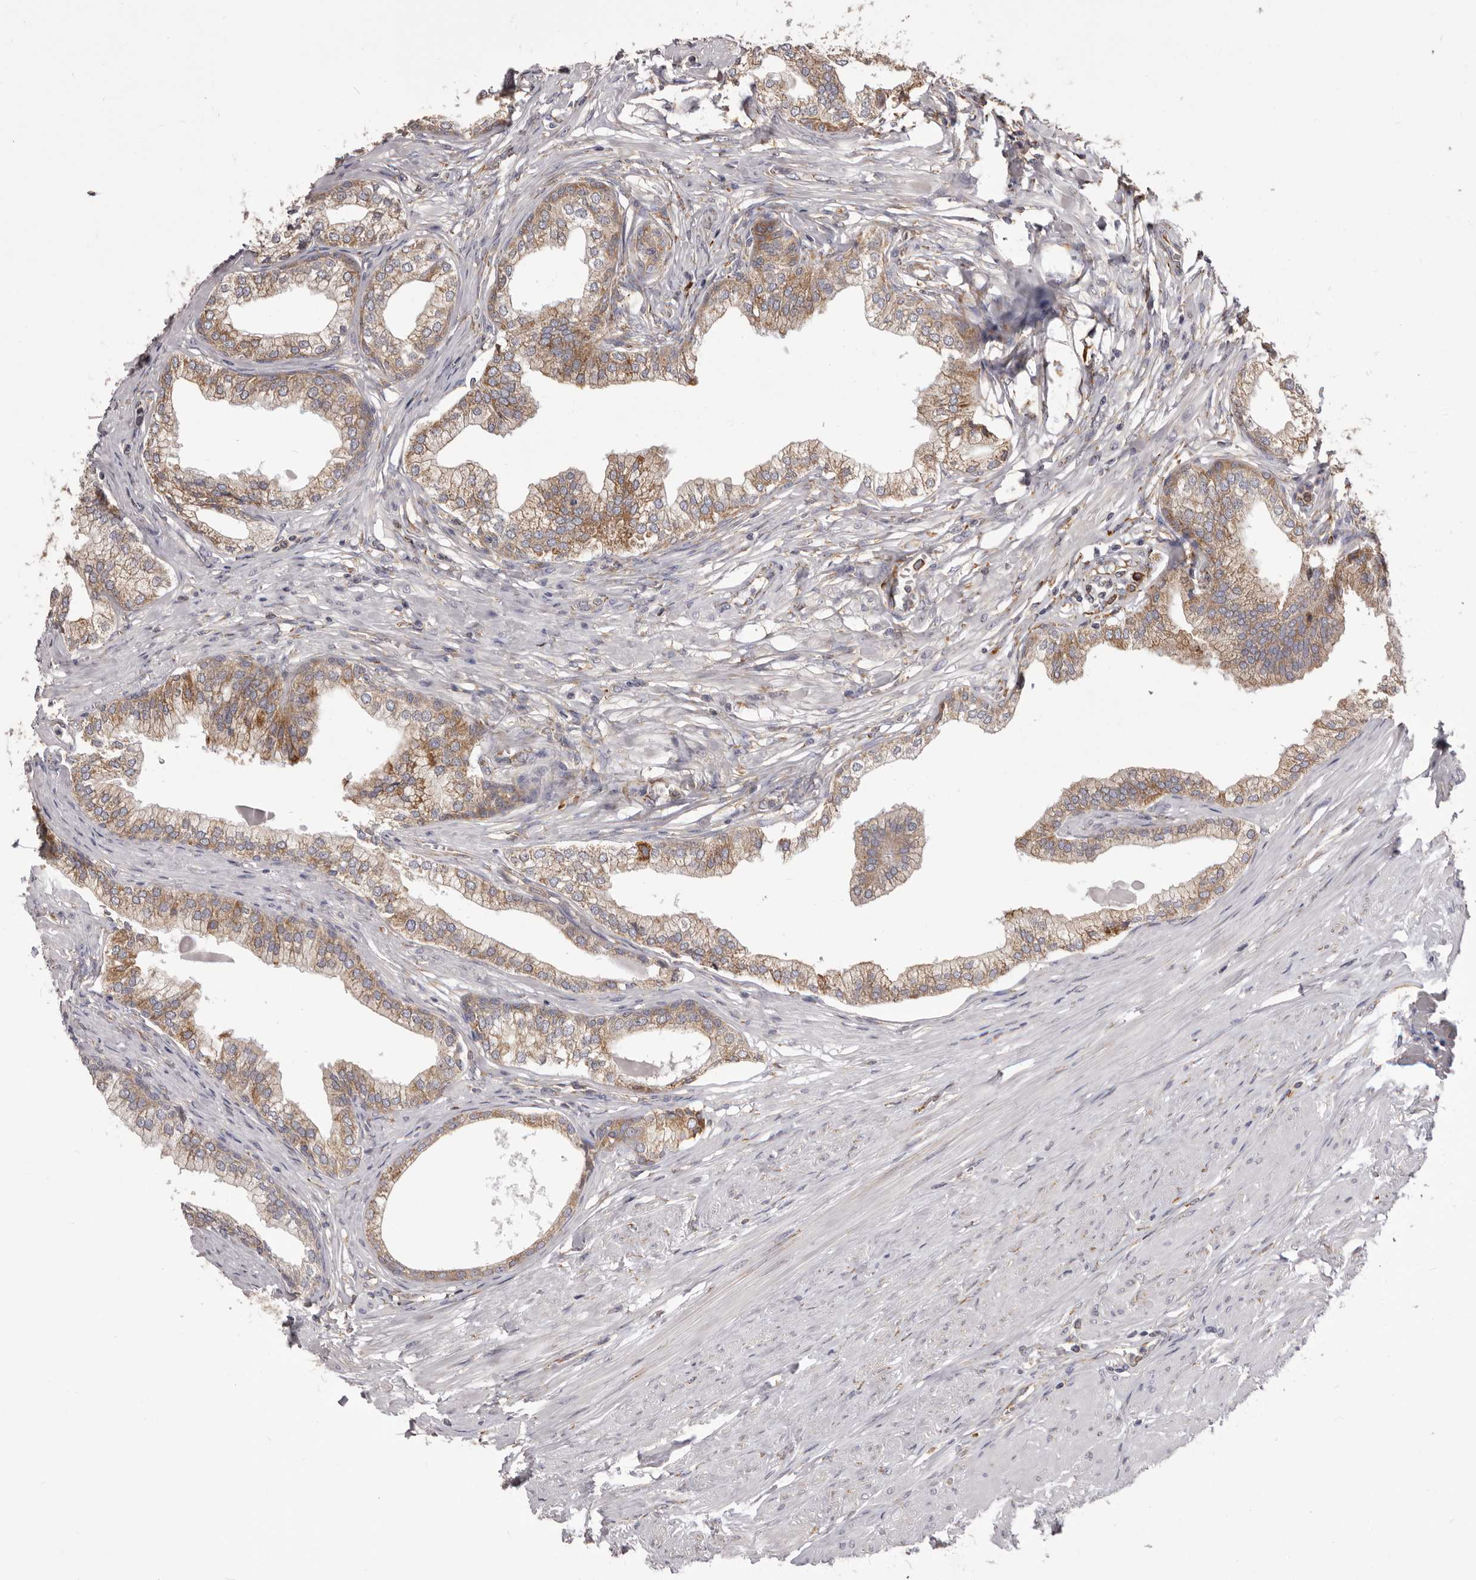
{"staining": {"intensity": "moderate", "quantity": ">75%", "location": "cytoplasmic/membranous"}, "tissue": "prostate", "cell_type": "Glandular cells", "image_type": "normal", "snomed": [{"axis": "morphology", "description": "Normal tissue, NOS"}, {"axis": "morphology", "description": "Urothelial carcinoma, Low grade"}, {"axis": "topography", "description": "Urinary bladder"}, {"axis": "topography", "description": "Prostate"}], "caption": "The histopathology image displays staining of unremarkable prostate, revealing moderate cytoplasmic/membranous protein positivity (brown color) within glandular cells.", "gene": "QRSL1", "patient": {"sex": "male", "age": 60}}